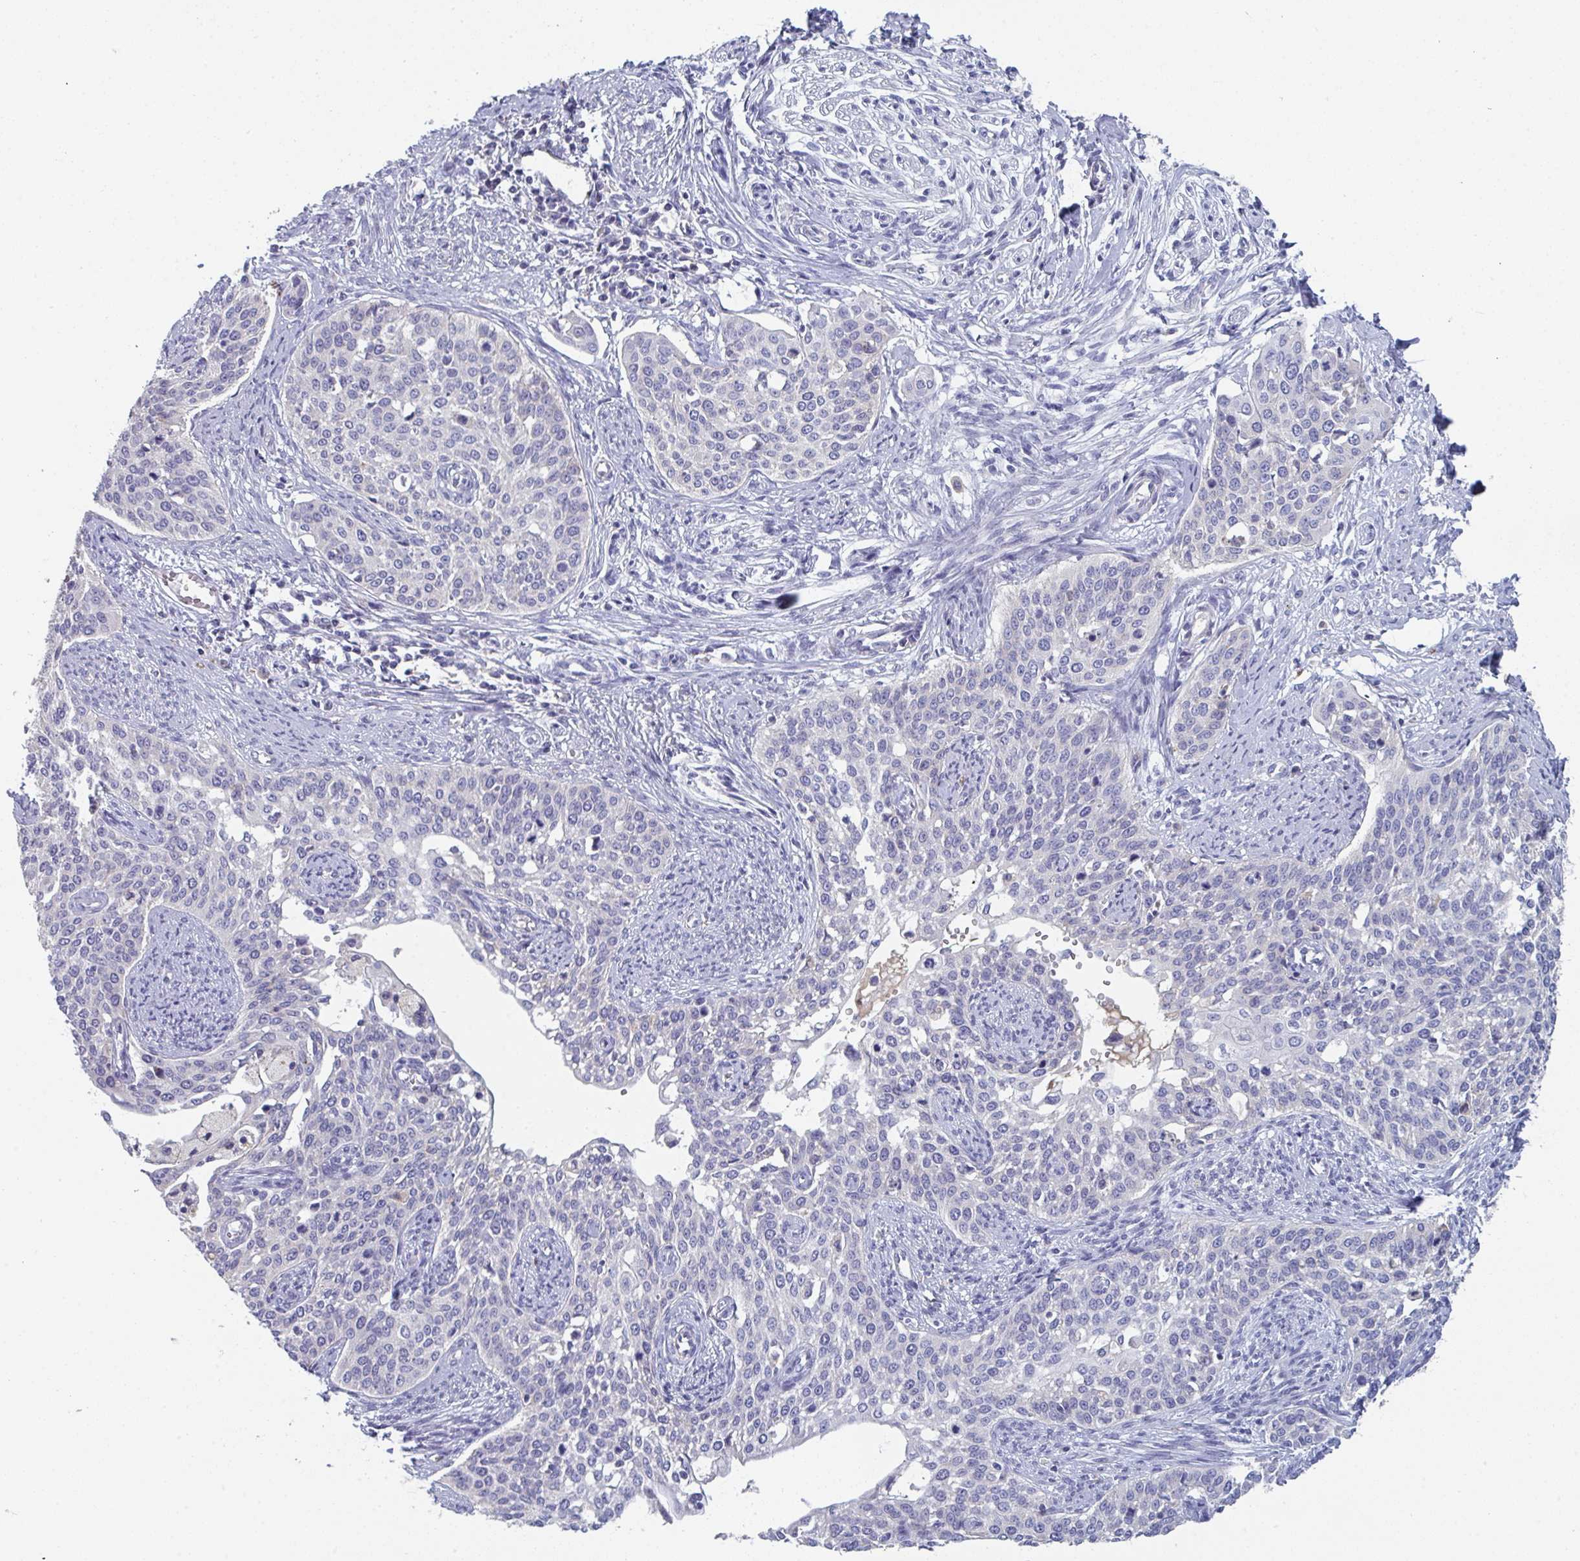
{"staining": {"intensity": "negative", "quantity": "none", "location": "none"}, "tissue": "cervical cancer", "cell_type": "Tumor cells", "image_type": "cancer", "snomed": [{"axis": "morphology", "description": "Squamous cell carcinoma, NOS"}, {"axis": "topography", "description": "Cervix"}], "caption": "Protein analysis of cervical cancer (squamous cell carcinoma) displays no significant expression in tumor cells.", "gene": "HGFAC", "patient": {"sex": "female", "age": 44}}